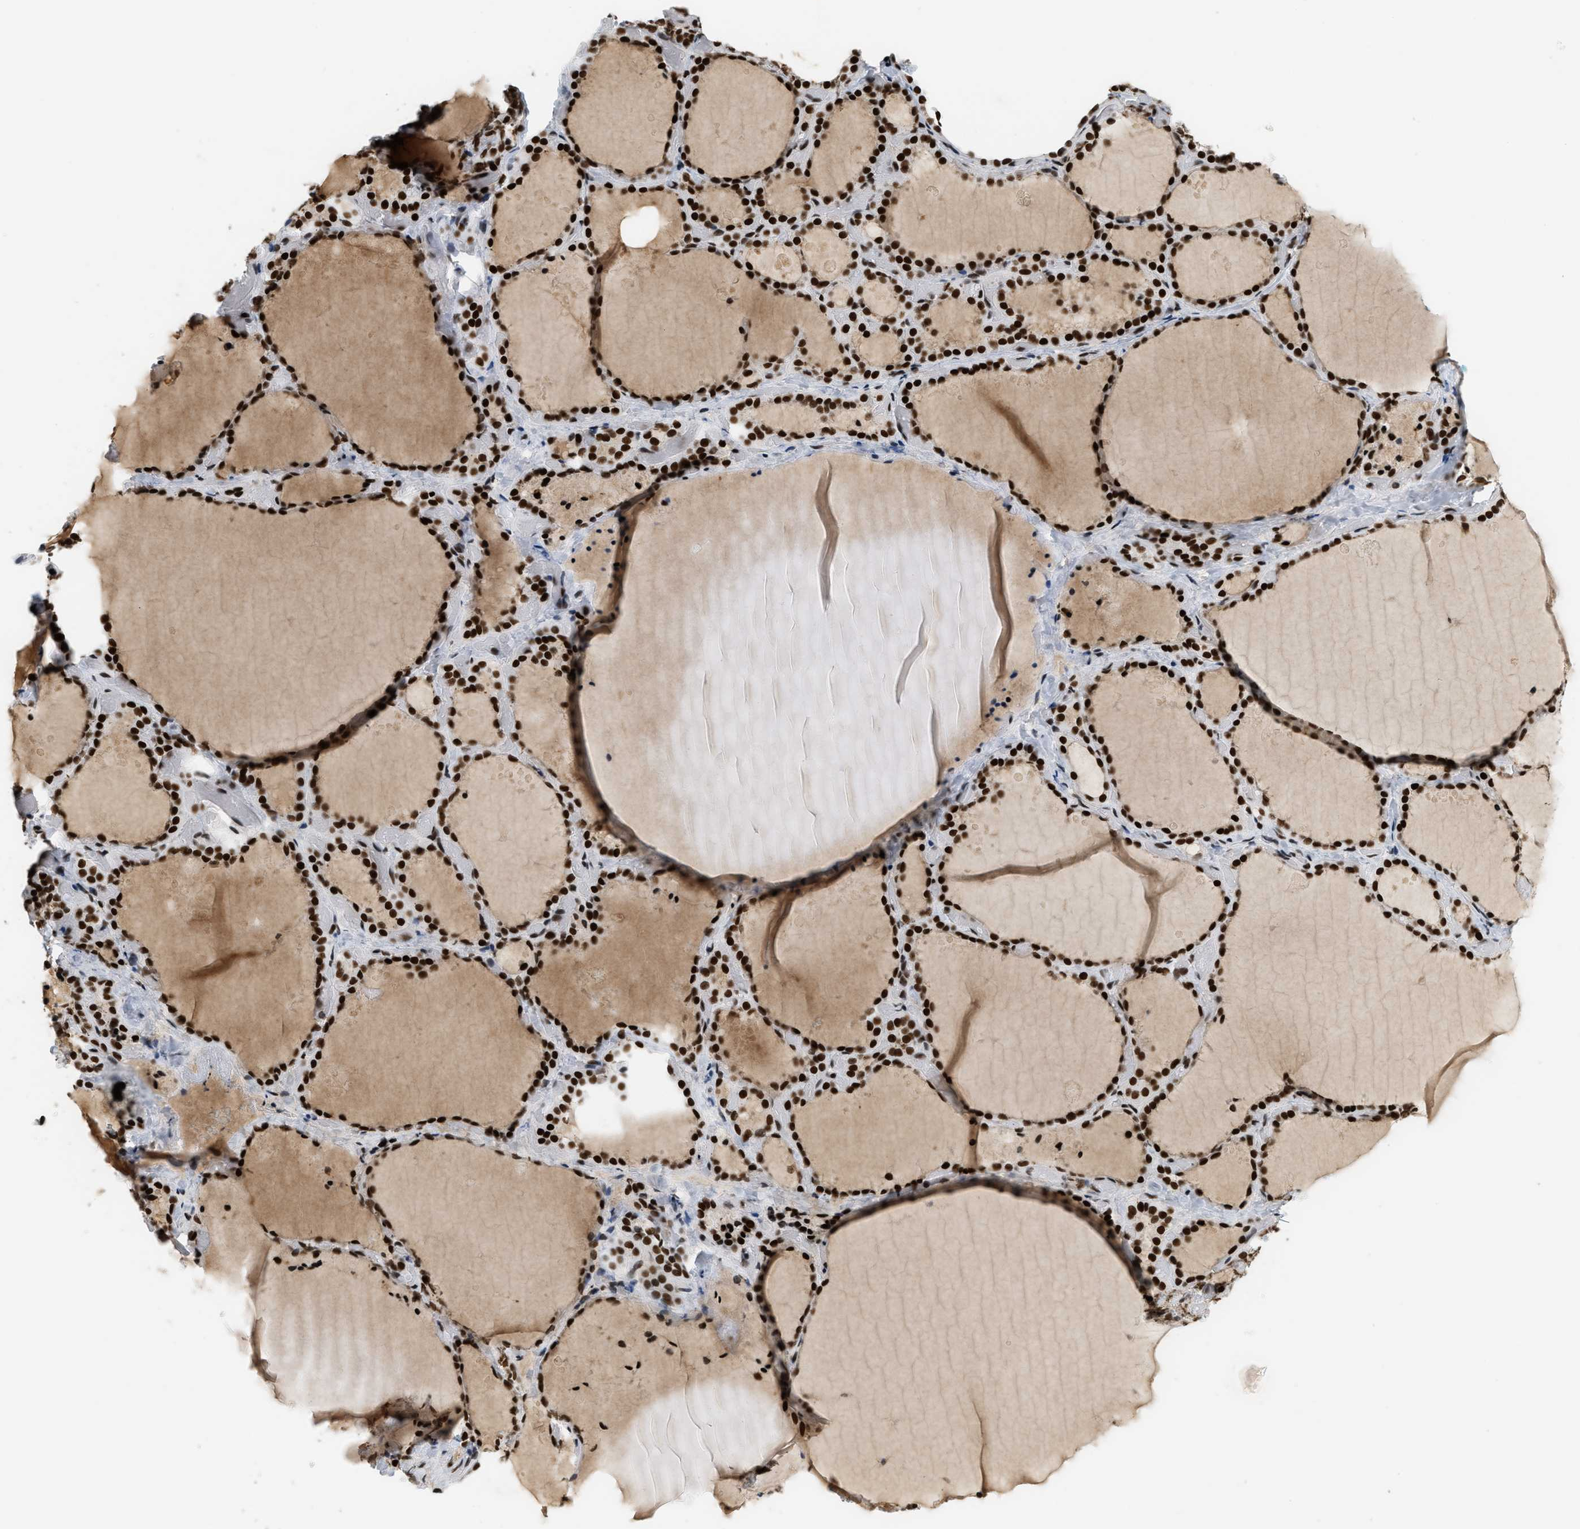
{"staining": {"intensity": "strong", "quantity": ">75%", "location": "nuclear"}, "tissue": "thyroid gland", "cell_type": "Glandular cells", "image_type": "normal", "snomed": [{"axis": "morphology", "description": "Normal tissue, NOS"}, {"axis": "topography", "description": "Thyroid gland"}], "caption": "Glandular cells show high levels of strong nuclear staining in approximately >75% of cells in normal thyroid gland. The staining is performed using DAB (3,3'-diaminobenzidine) brown chromogen to label protein expression. The nuclei are counter-stained blue using hematoxylin.", "gene": "SMARCB1", "patient": {"sex": "female", "age": 44}}